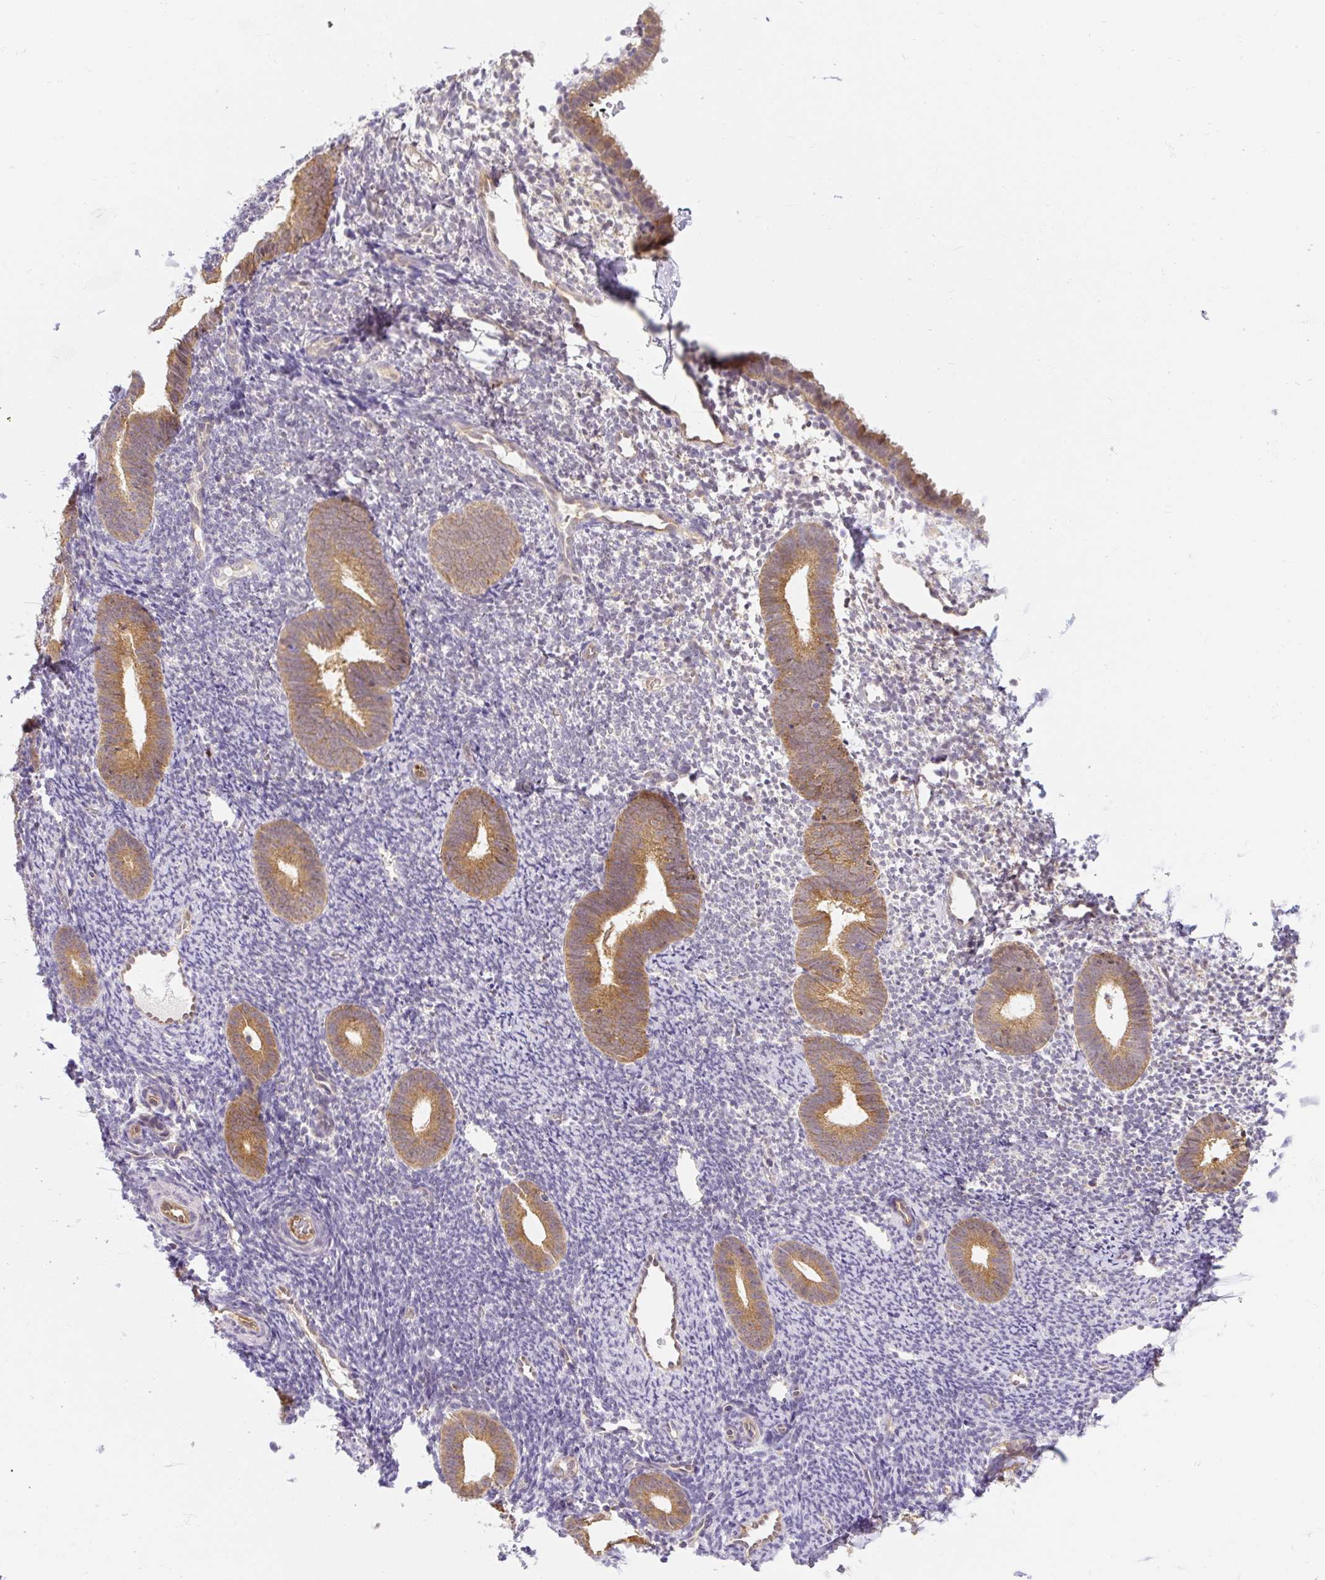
{"staining": {"intensity": "negative", "quantity": "none", "location": "none"}, "tissue": "endometrium", "cell_type": "Cells in endometrial stroma", "image_type": "normal", "snomed": [{"axis": "morphology", "description": "Normal tissue, NOS"}, {"axis": "topography", "description": "Endometrium"}], "caption": "Immunohistochemistry photomicrograph of benign endometrium: endometrium stained with DAB (3,3'-diaminobenzidine) exhibits no significant protein expression in cells in endometrial stroma.", "gene": "PLA2G4A", "patient": {"sex": "female", "age": 39}}